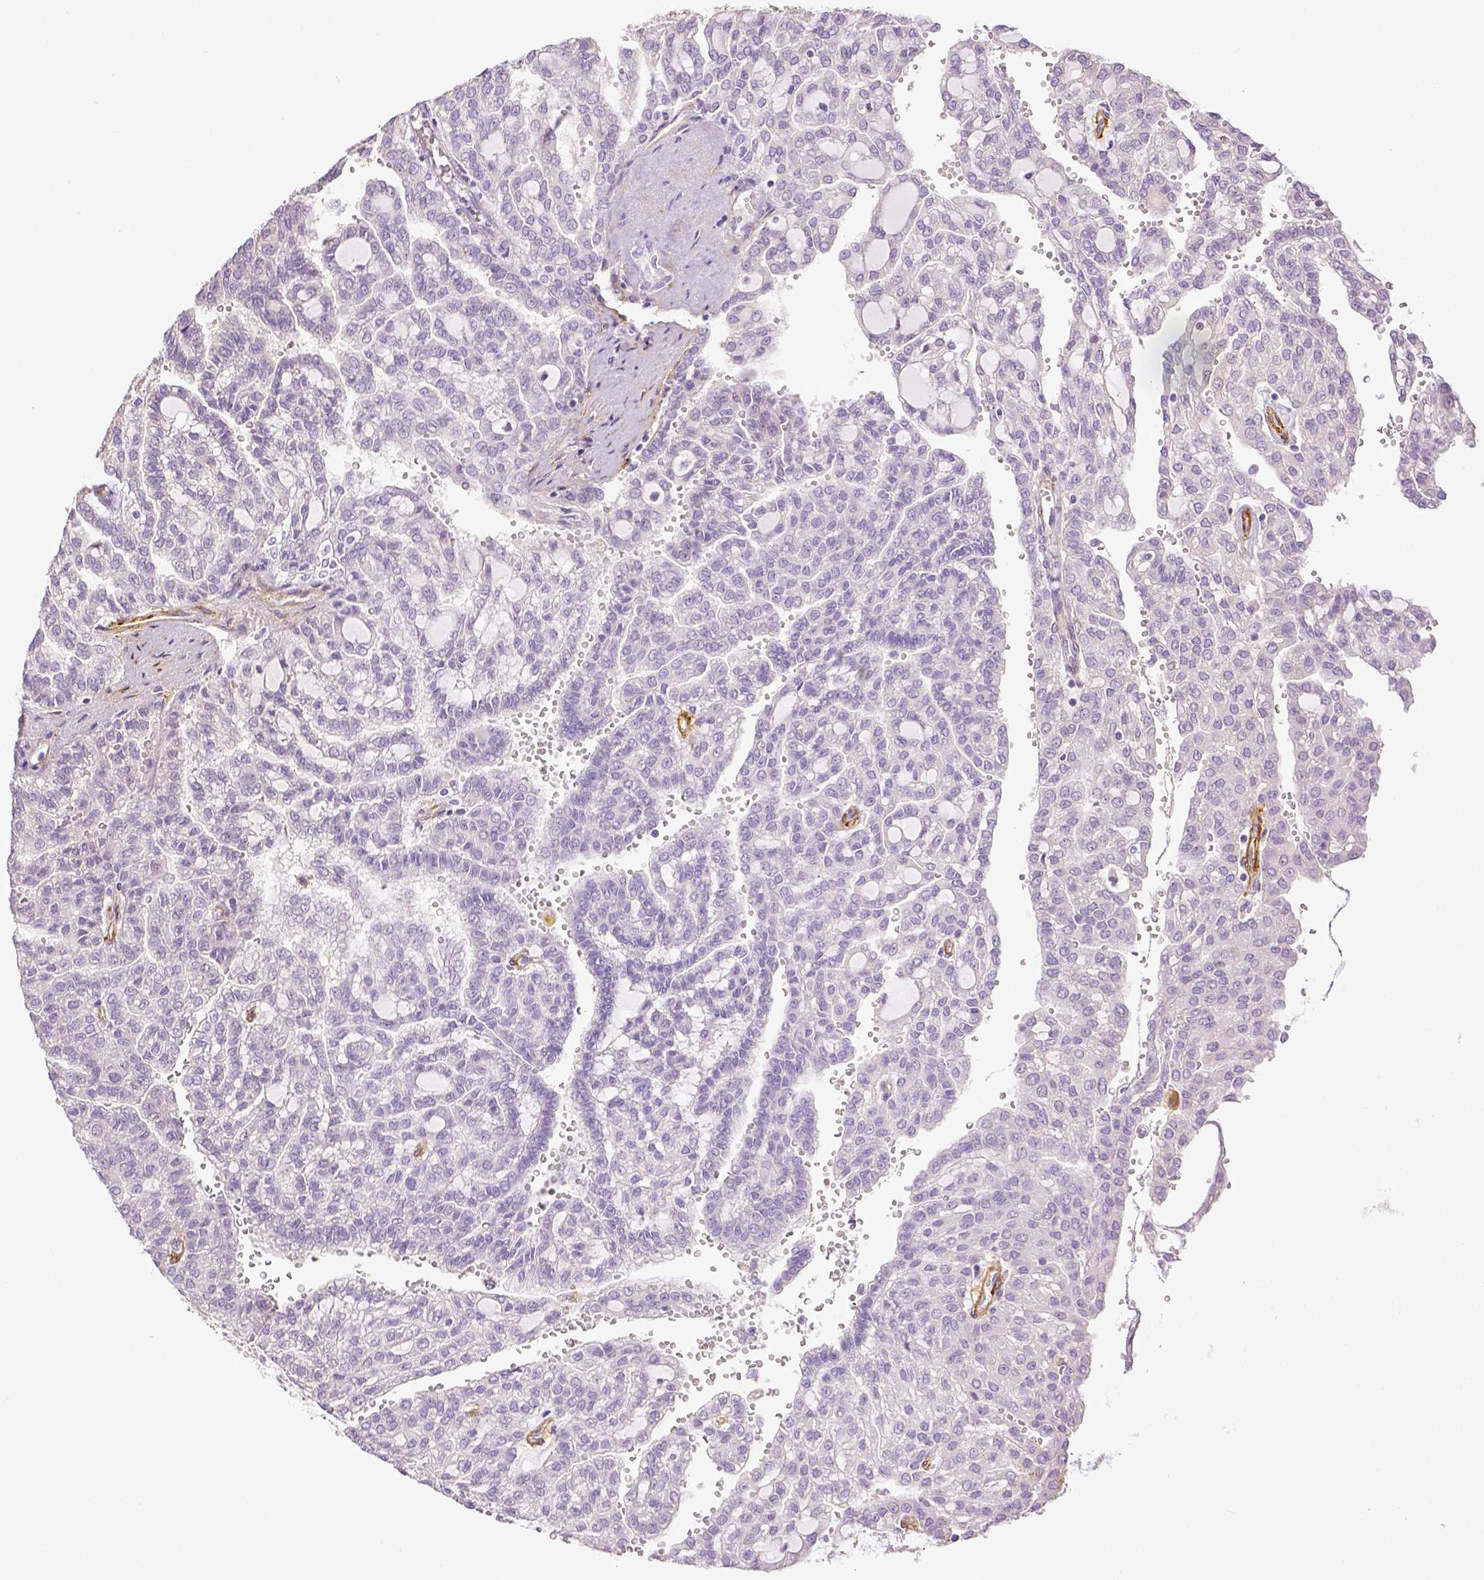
{"staining": {"intensity": "negative", "quantity": "none", "location": "none"}, "tissue": "renal cancer", "cell_type": "Tumor cells", "image_type": "cancer", "snomed": [{"axis": "morphology", "description": "Adenocarcinoma, NOS"}, {"axis": "topography", "description": "Kidney"}], "caption": "Tumor cells are negative for brown protein staining in adenocarcinoma (renal).", "gene": "THY1", "patient": {"sex": "male", "age": 63}}